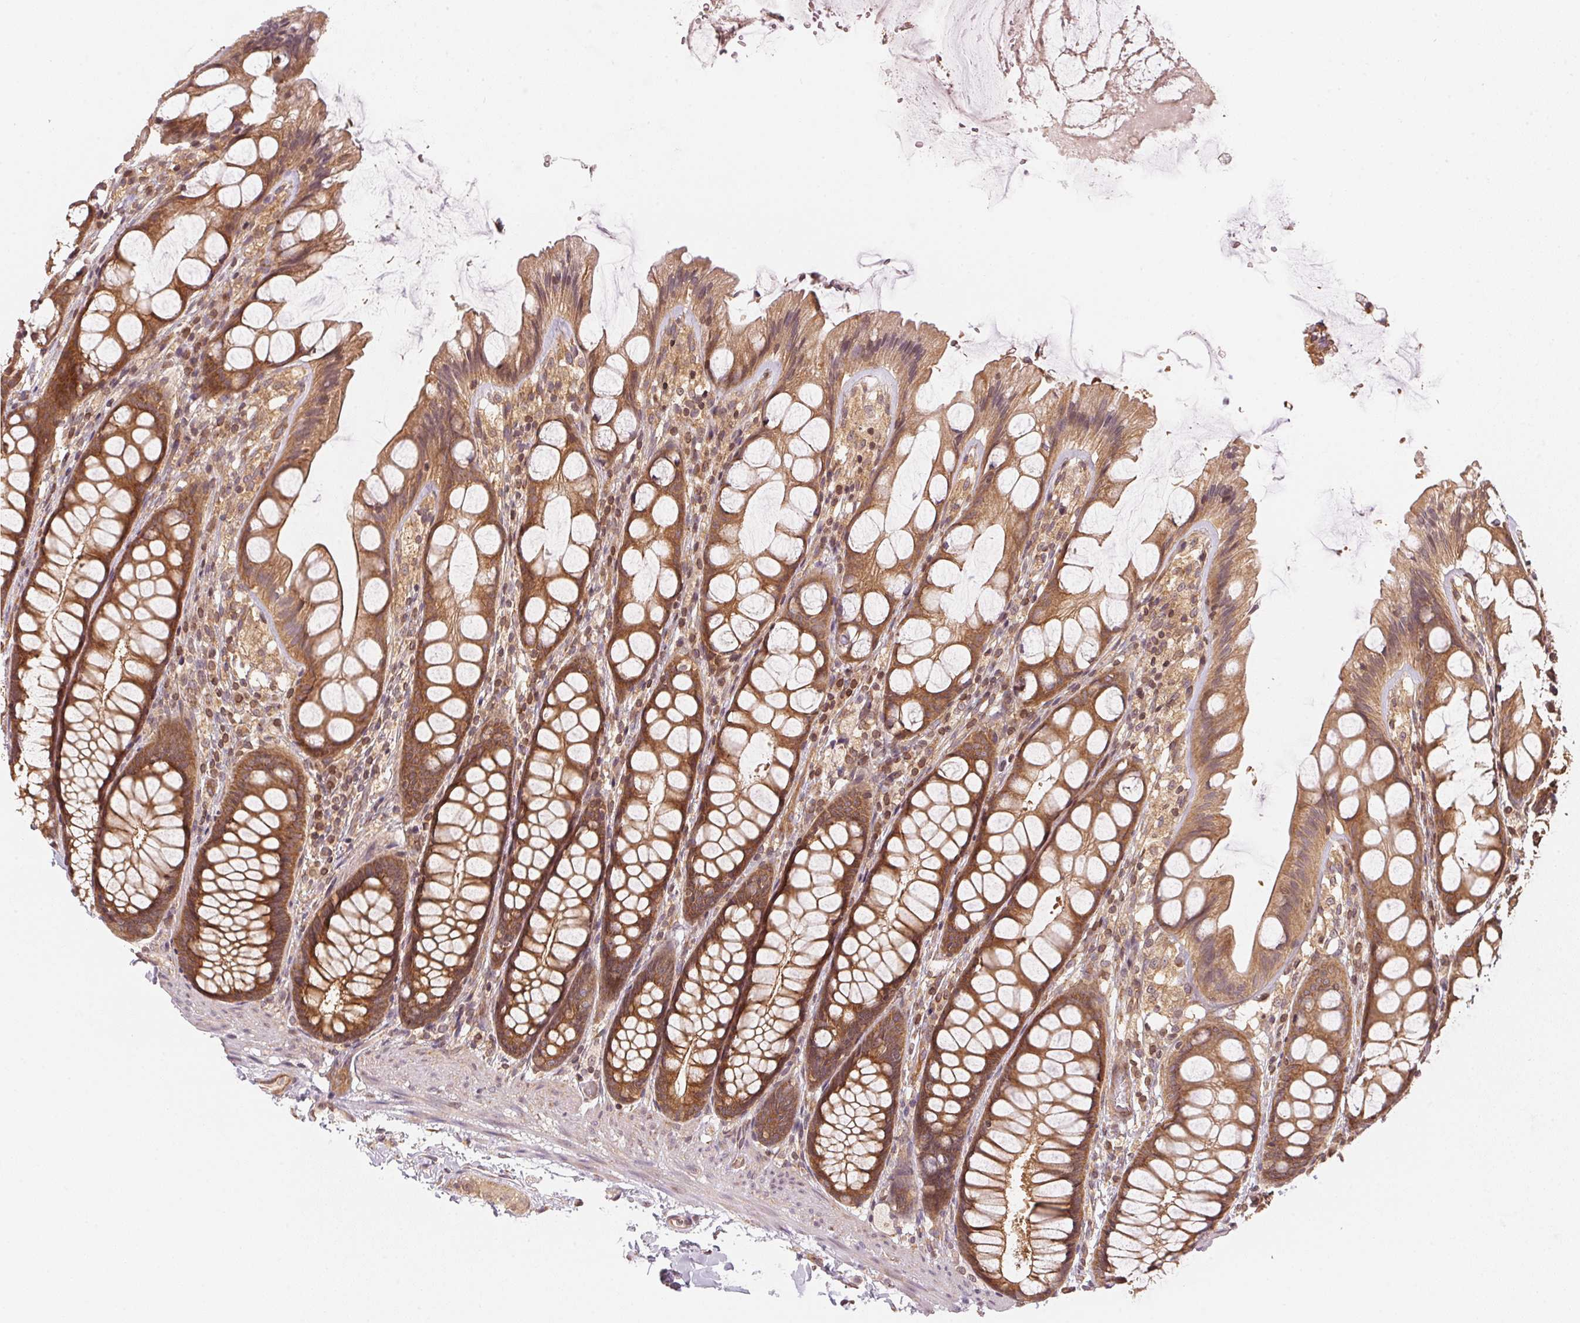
{"staining": {"intensity": "weak", "quantity": ">75%", "location": "cytoplasmic/membranous"}, "tissue": "colon", "cell_type": "Endothelial cells", "image_type": "normal", "snomed": [{"axis": "morphology", "description": "Normal tissue, NOS"}, {"axis": "topography", "description": "Colon"}], "caption": "Colon stained for a protein (brown) displays weak cytoplasmic/membranous positive staining in about >75% of endothelial cells.", "gene": "STRN4", "patient": {"sex": "male", "age": 47}}